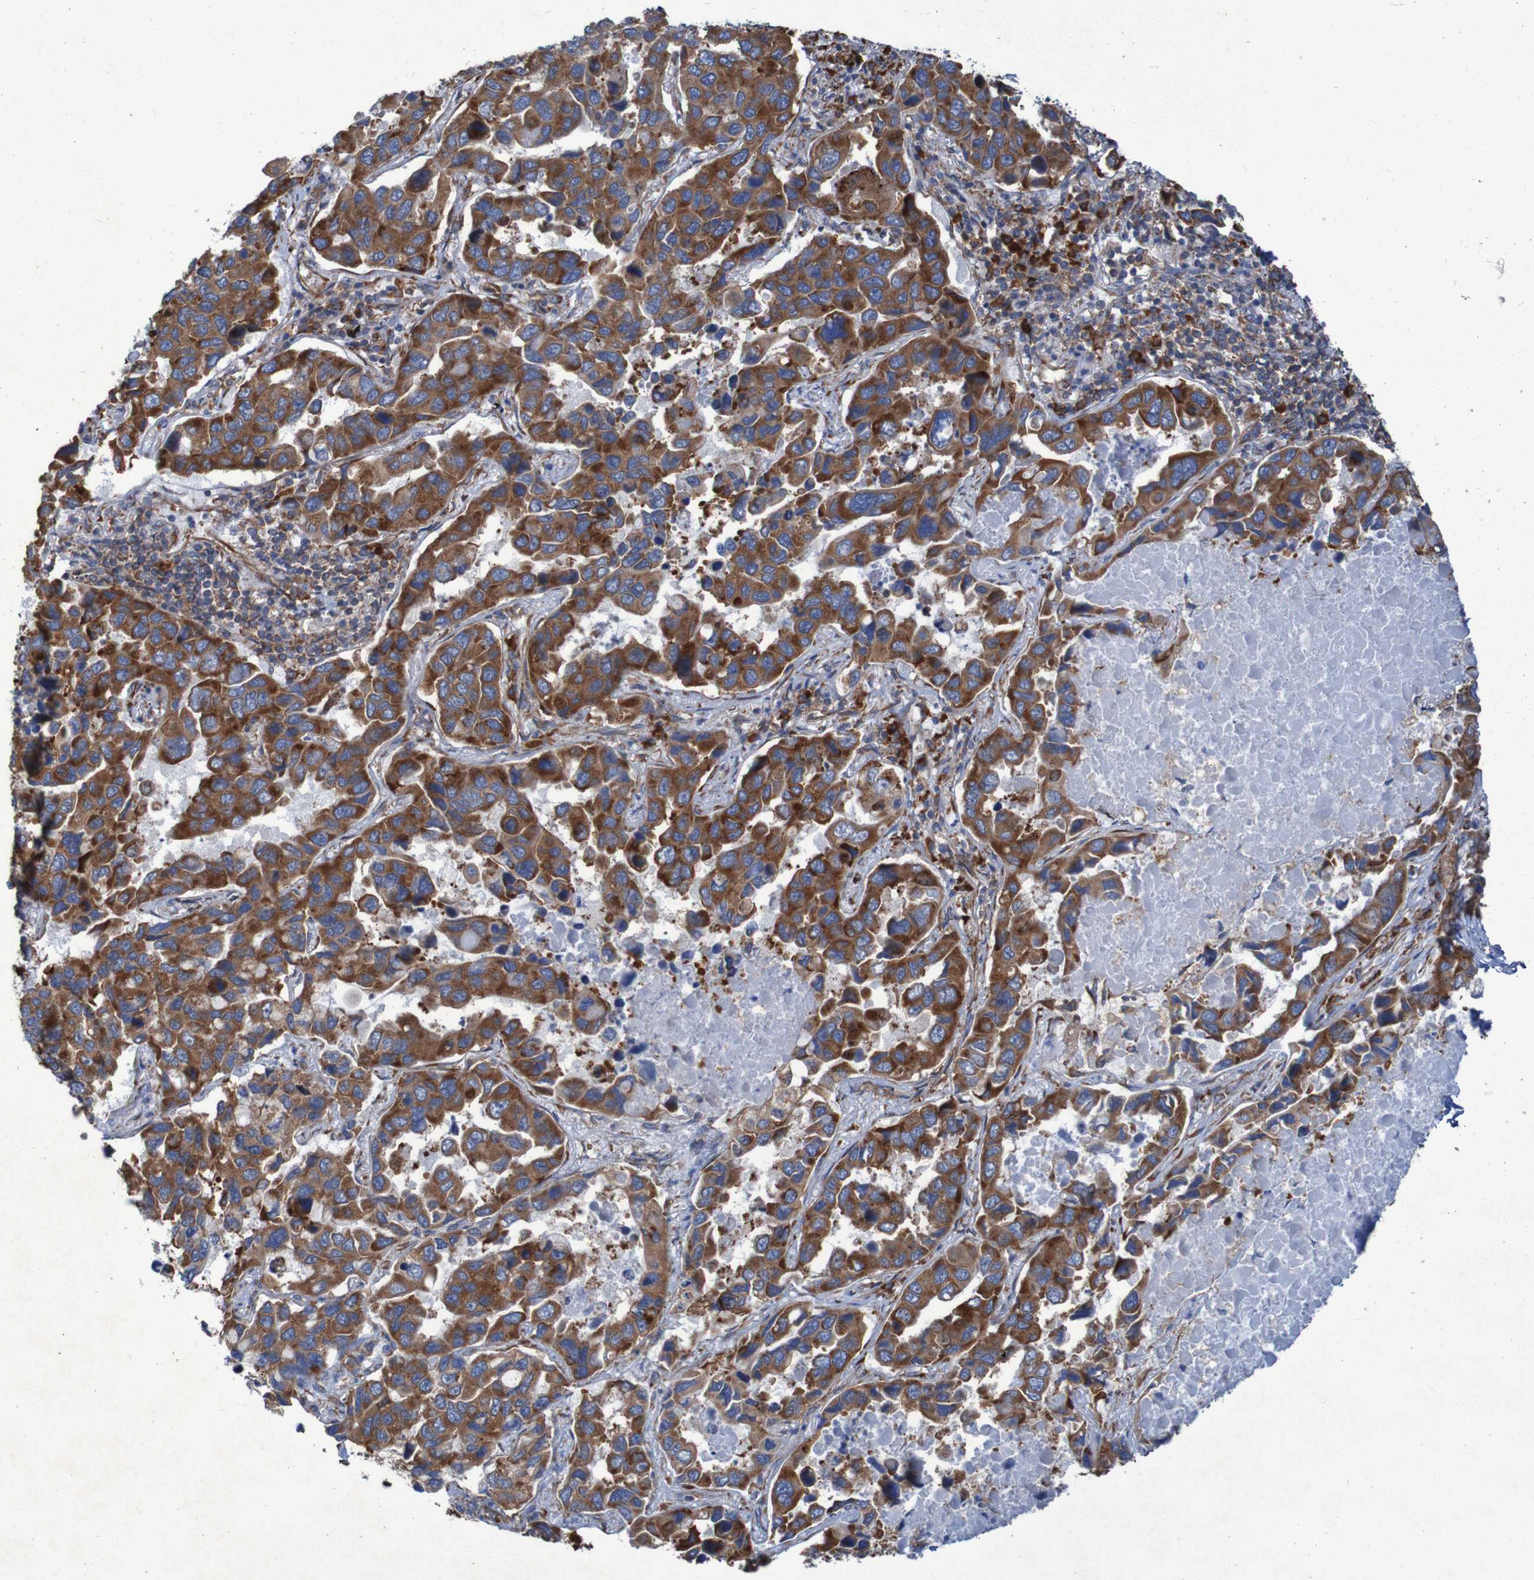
{"staining": {"intensity": "strong", "quantity": ">75%", "location": "cytoplasmic/membranous"}, "tissue": "lung cancer", "cell_type": "Tumor cells", "image_type": "cancer", "snomed": [{"axis": "morphology", "description": "Adenocarcinoma, NOS"}, {"axis": "topography", "description": "Lung"}], "caption": "The micrograph shows a brown stain indicating the presence of a protein in the cytoplasmic/membranous of tumor cells in adenocarcinoma (lung).", "gene": "RPL10", "patient": {"sex": "male", "age": 64}}